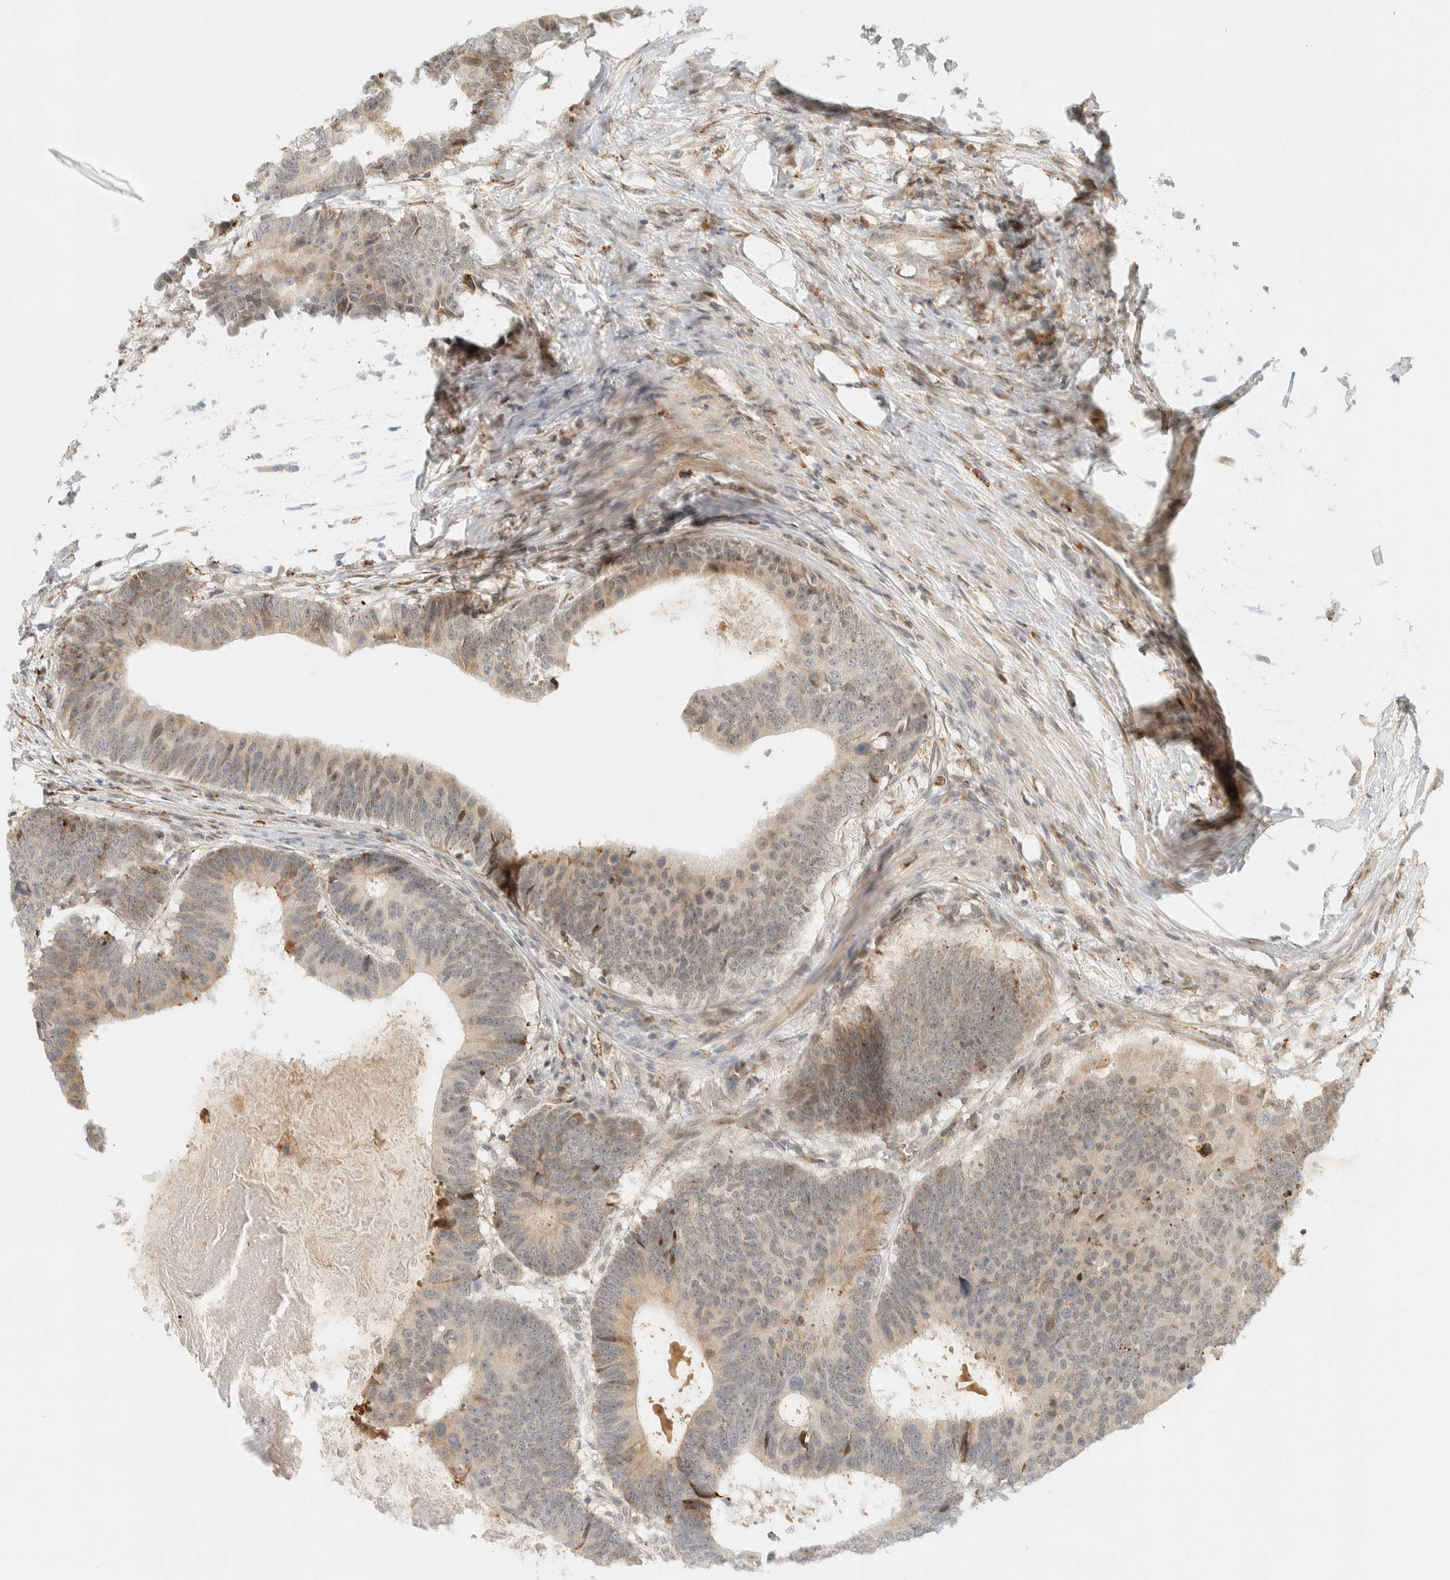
{"staining": {"intensity": "weak", "quantity": "25%-75%", "location": "cytoplasmic/membranous"}, "tissue": "colorectal cancer", "cell_type": "Tumor cells", "image_type": "cancer", "snomed": [{"axis": "morphology", "description": "Adenocarcinoma, NOS"}, {"axis": "topography", "description": "Colon"}], "caption": "An immunohistochemistry (IHC) micrograph of neoplastic tissue is shown. Protein staining in brown labels weak cytoplasmic/membranous positivity in colorectal cancer within tumor cells.", "gene": "ITPRID1", "patient": {"sex": "male", "age": 56}}